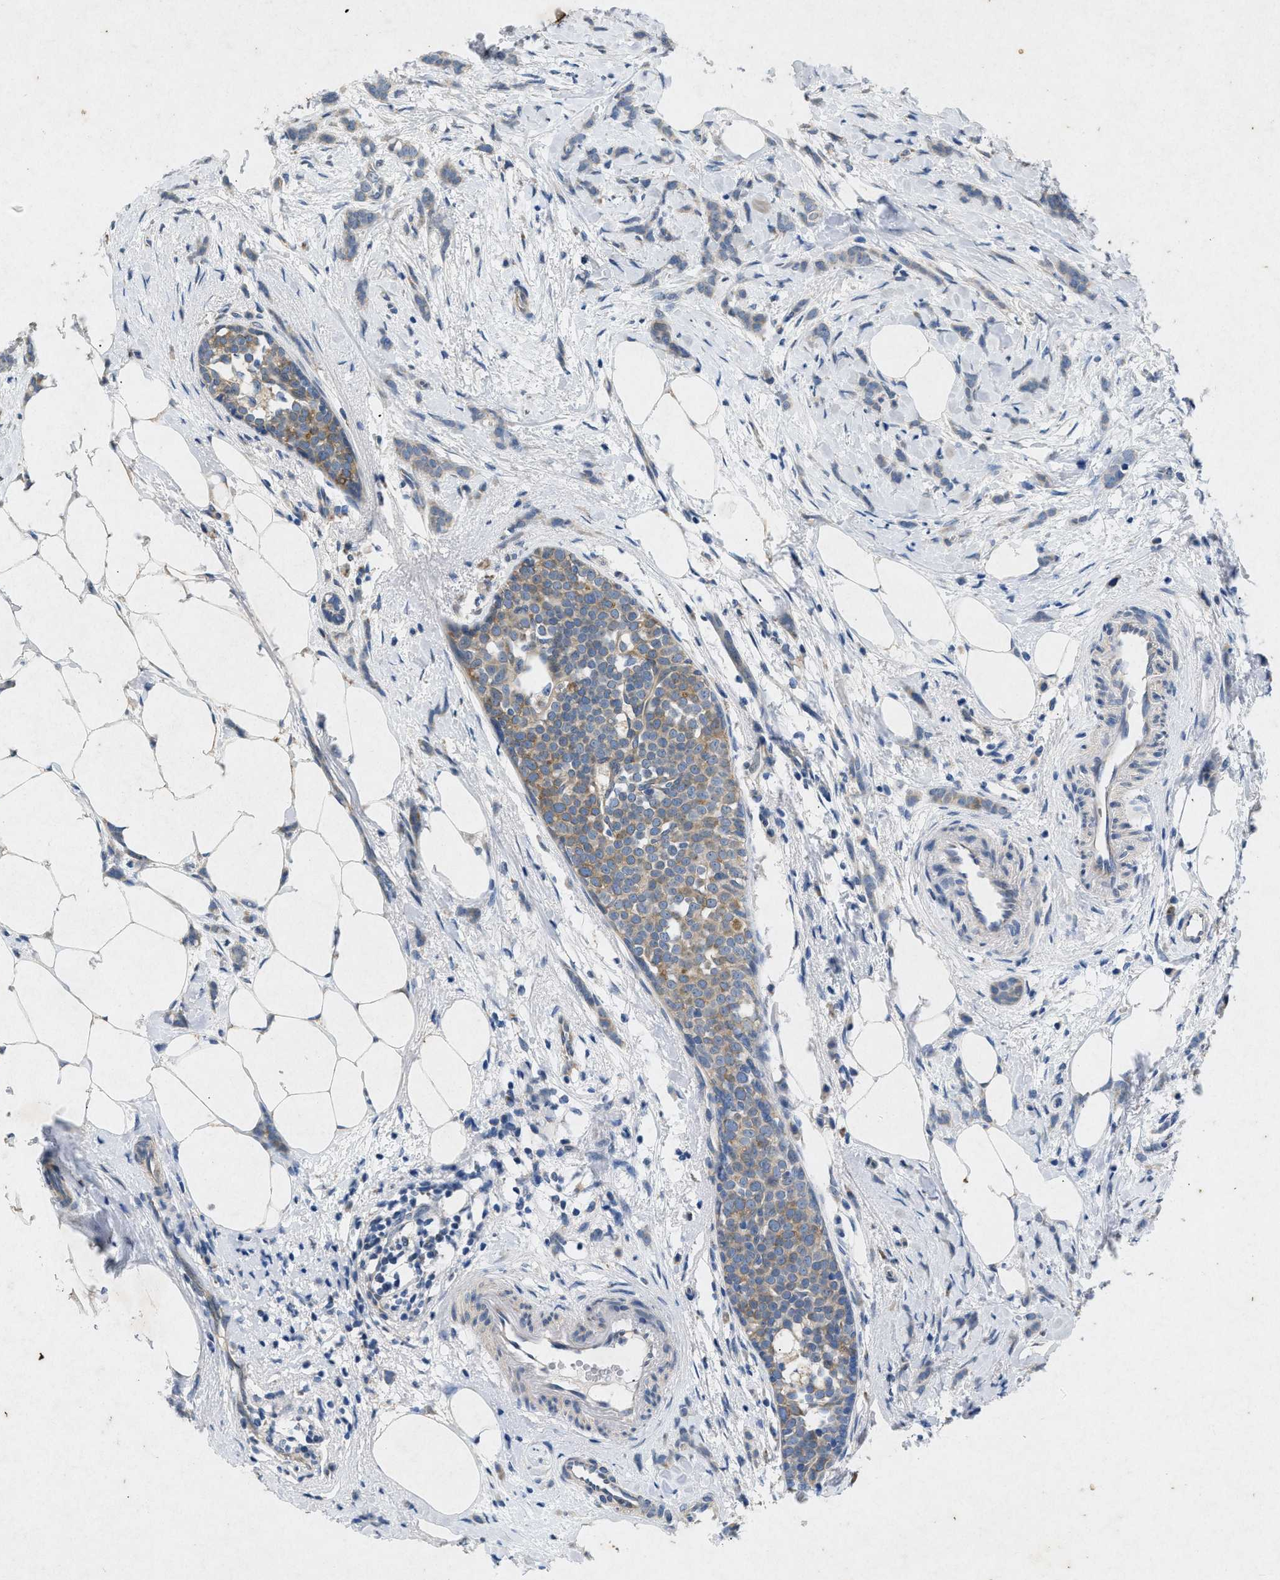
{"staining": {"intensity": "moderate", "quantity": "<25%", "location": "cytoplasmic/membranous"}, "tissue": "breast cancer", "cell_type": "Tumor cells", "image_type": "cancer", "snomed": [{"axis": "morphology", "description": "Lobular carcinoma, in situ"}, {"axis": "morphology", "description": "Lobular carcinoma"}, {"axis": "topography", "description": "Breast"}], "caption": "DAB (3,3'-diaminobenzidine) immunohistochemical staining of human lobular carcinoma in situ (breast) reveals moderate cytoplasmic/membranous protein positivity in about <25% of tumor cells.", "gene": "PRKG2", "patient": {"sex": "female", "age": 41}}